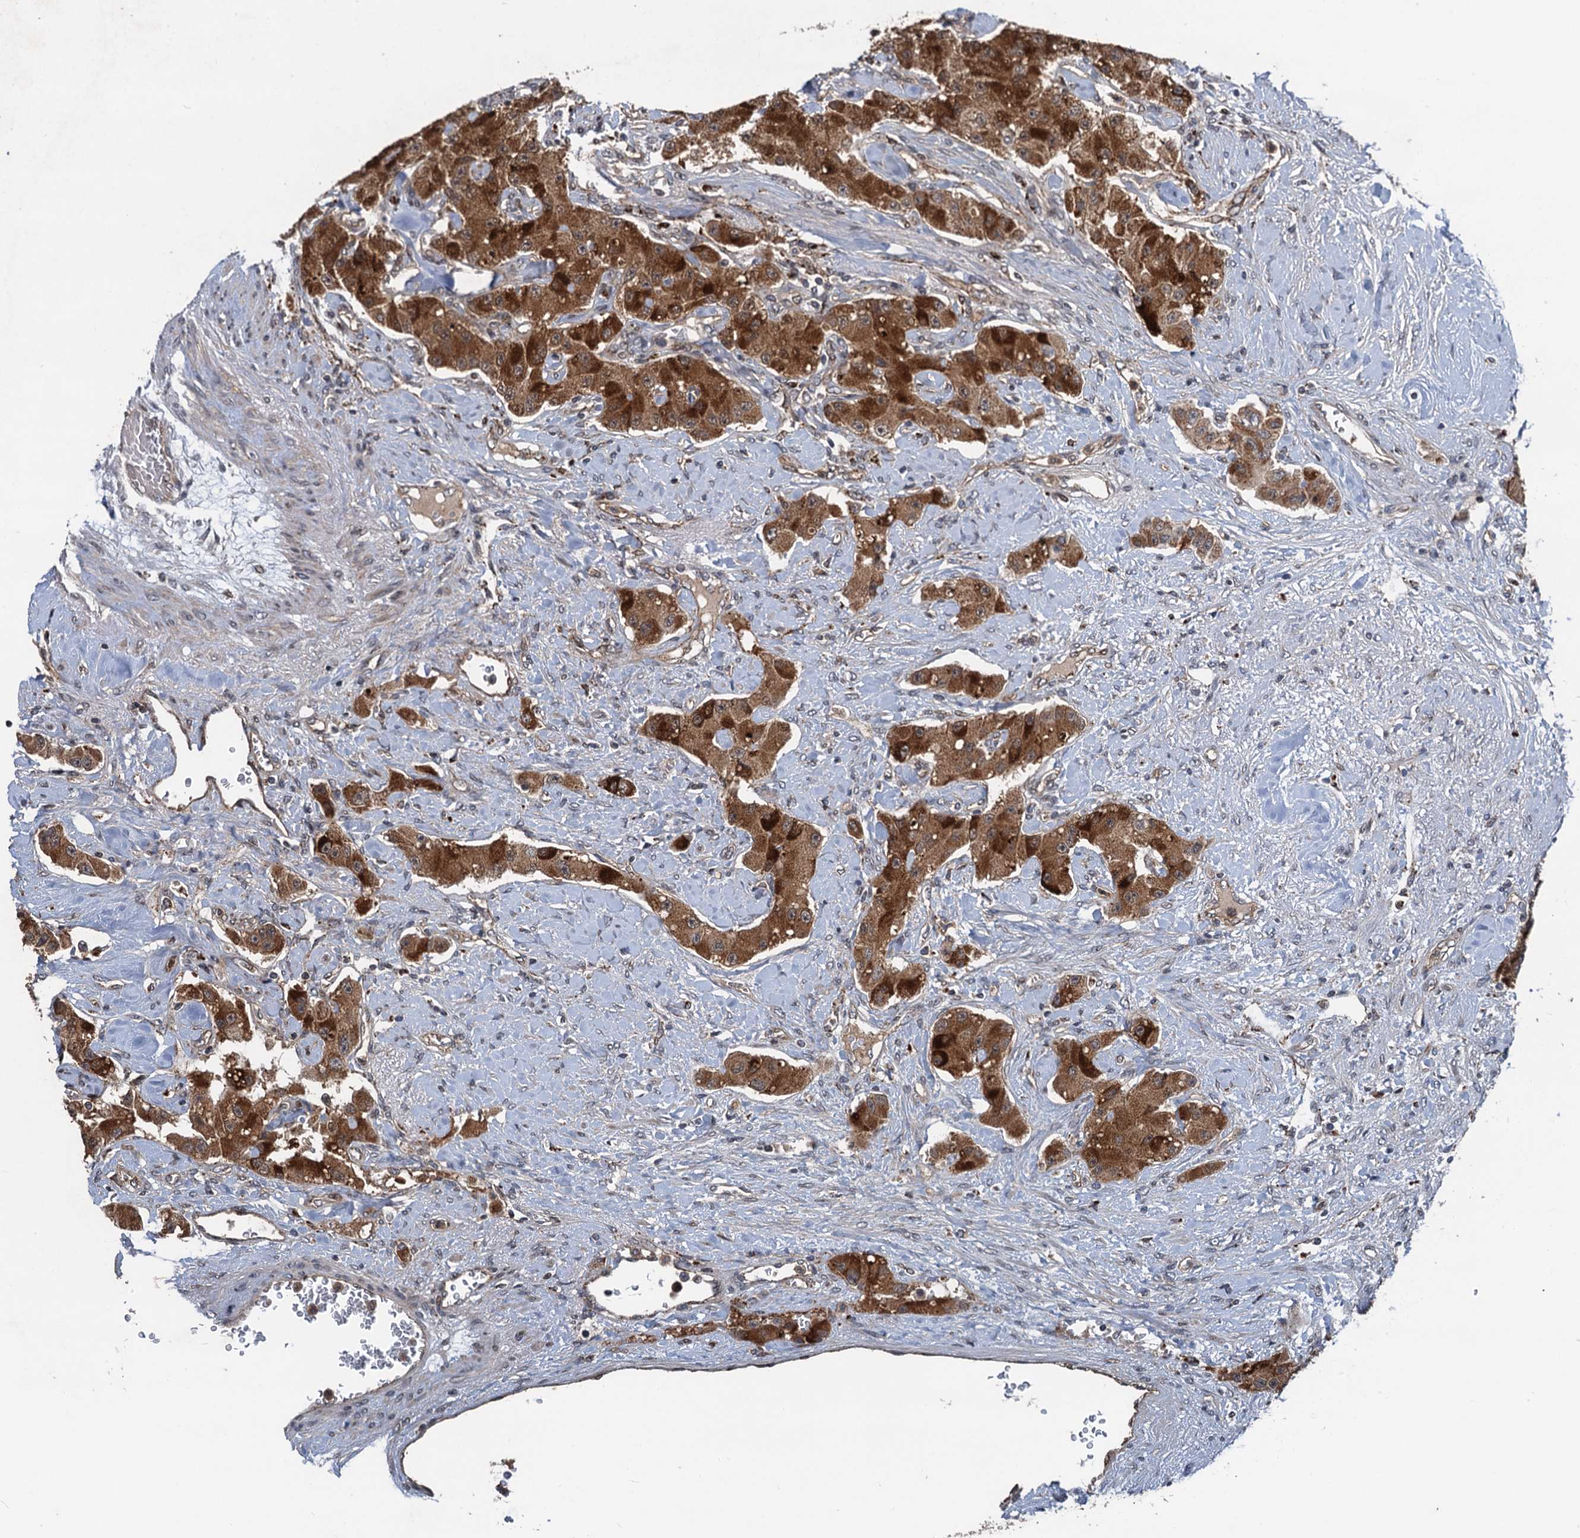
{"staining": {"intensity": "strong", "quantity": ">75%", "location": "cytoplasmic/membranous"}, "tissue": "carcinoid", "cell_type": "Tumor cells", "image_type": "cancer", "snomed": [{"axis": "morphology", "description": "Carcinoid, malignant, NOS"}, {"axis": "topography", "description": "Pancreas"}], "caption": "Protein staining by immunohistochemistry (IHC) displays strong cytoplasmic/membranous positivity in approximately >75% of tumor cells in carcinoid (malignant). The staining is performed using DAB brown chromogen to label protein expression. The nuclei are counter-stained blue using hematoxylin.", "gene": "NLRP10", "patient": {"sex": "male", "age": 41}}